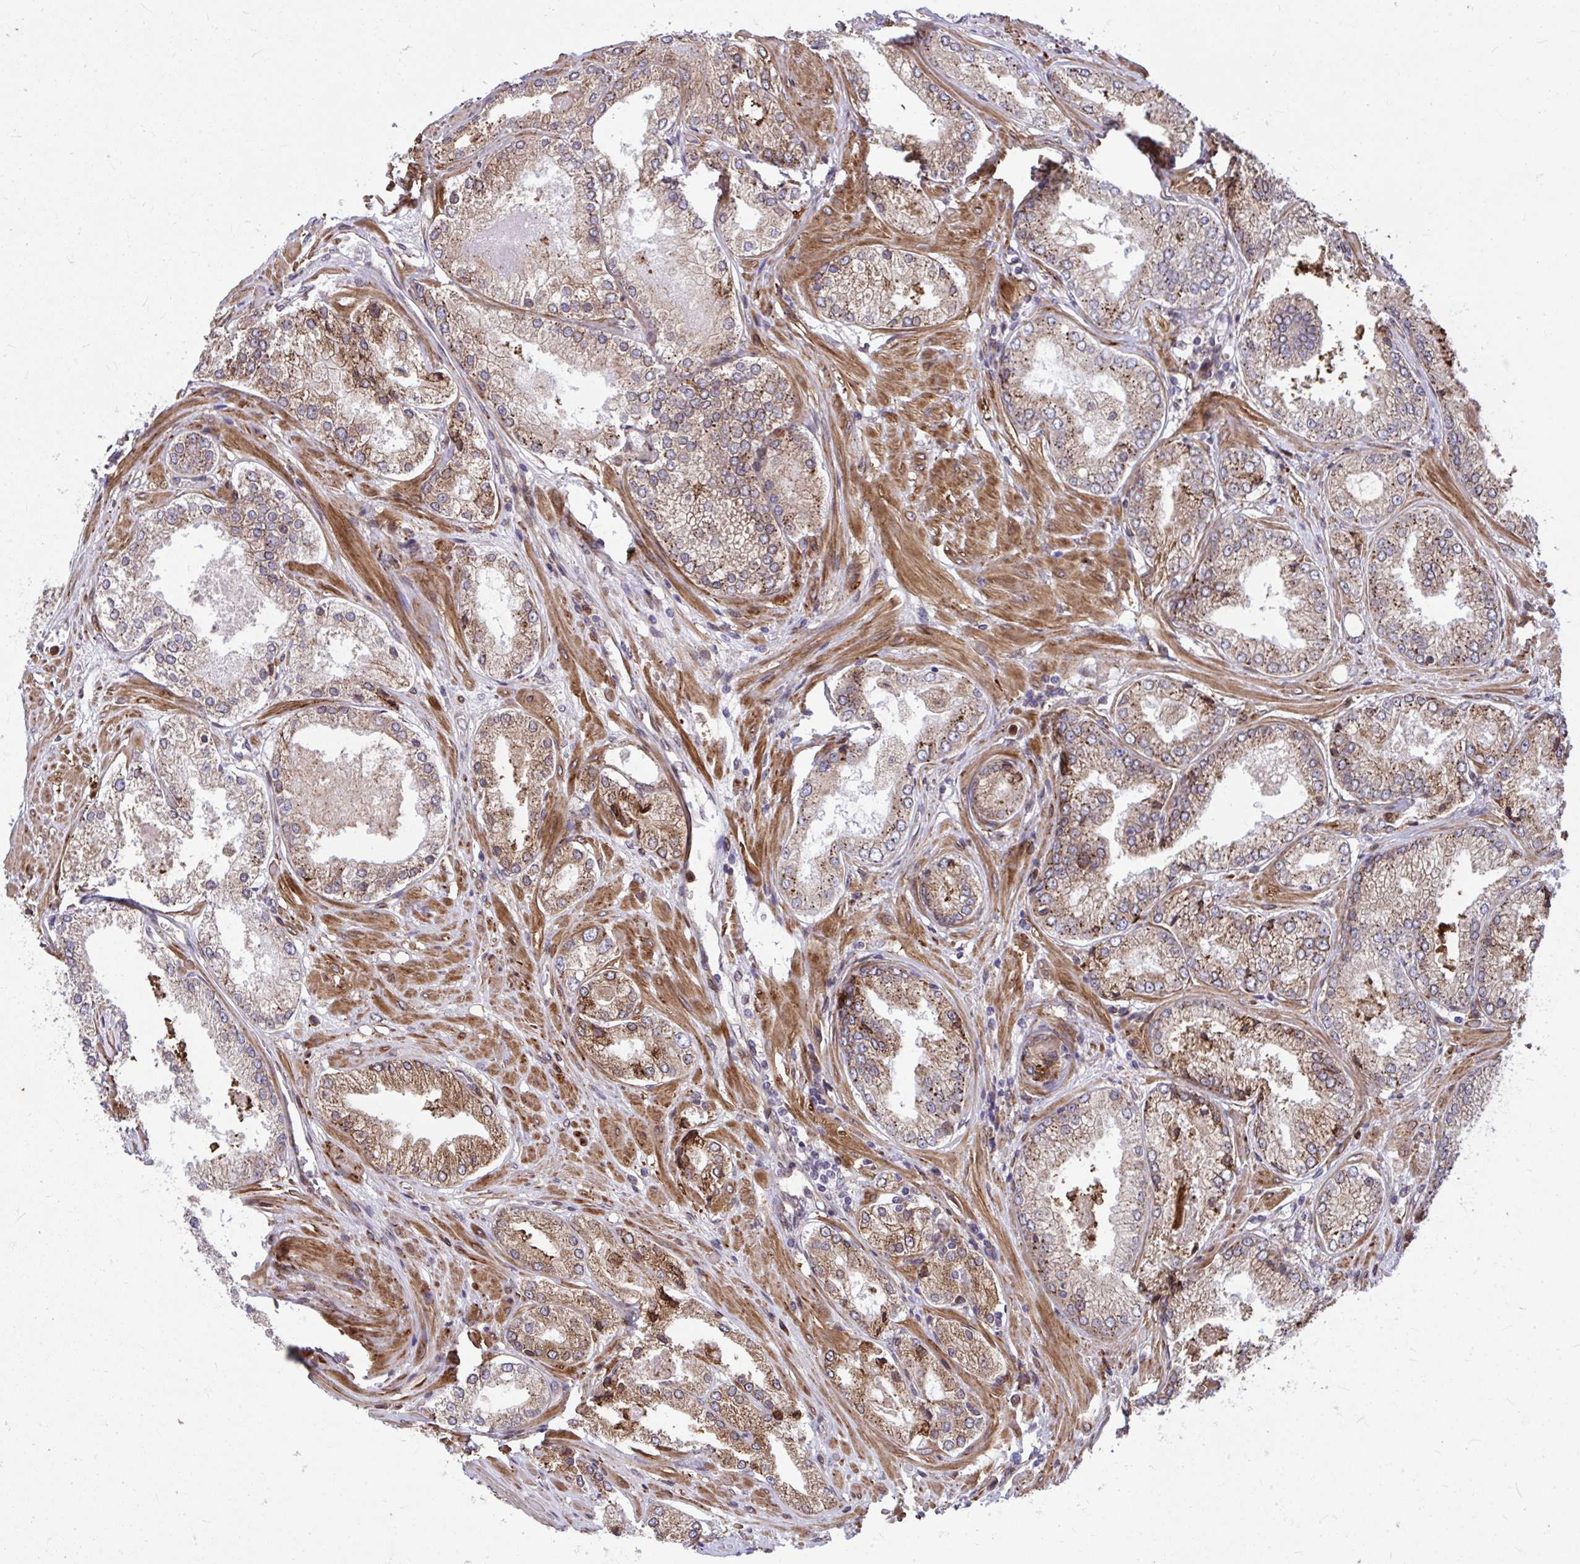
{"staining": {"intensity": "moderate", "quantity": ">75%", "location": "cytoplasmic/membranous"}, "tissue": "prostate cancer", "cell_type": "Tumor cells", "image_type": "cancer", "snomed": [{"axis": "morphology", "description": "Adenocarcinoma, Low grade"}, {"axis": "topography", "description": "Prostate"}], "caption": "Protein staining of prostate cancer (adenocarcinoma (low-grade)) tissue reveals moderate cytoplasmic/membranous staining in approximately >75% of tumor cells. The protein of interest is shown in brown color, while the nuclei are stained blue.", "gene": "STIM2", "patient": {"sex": "male", "age": 68}}